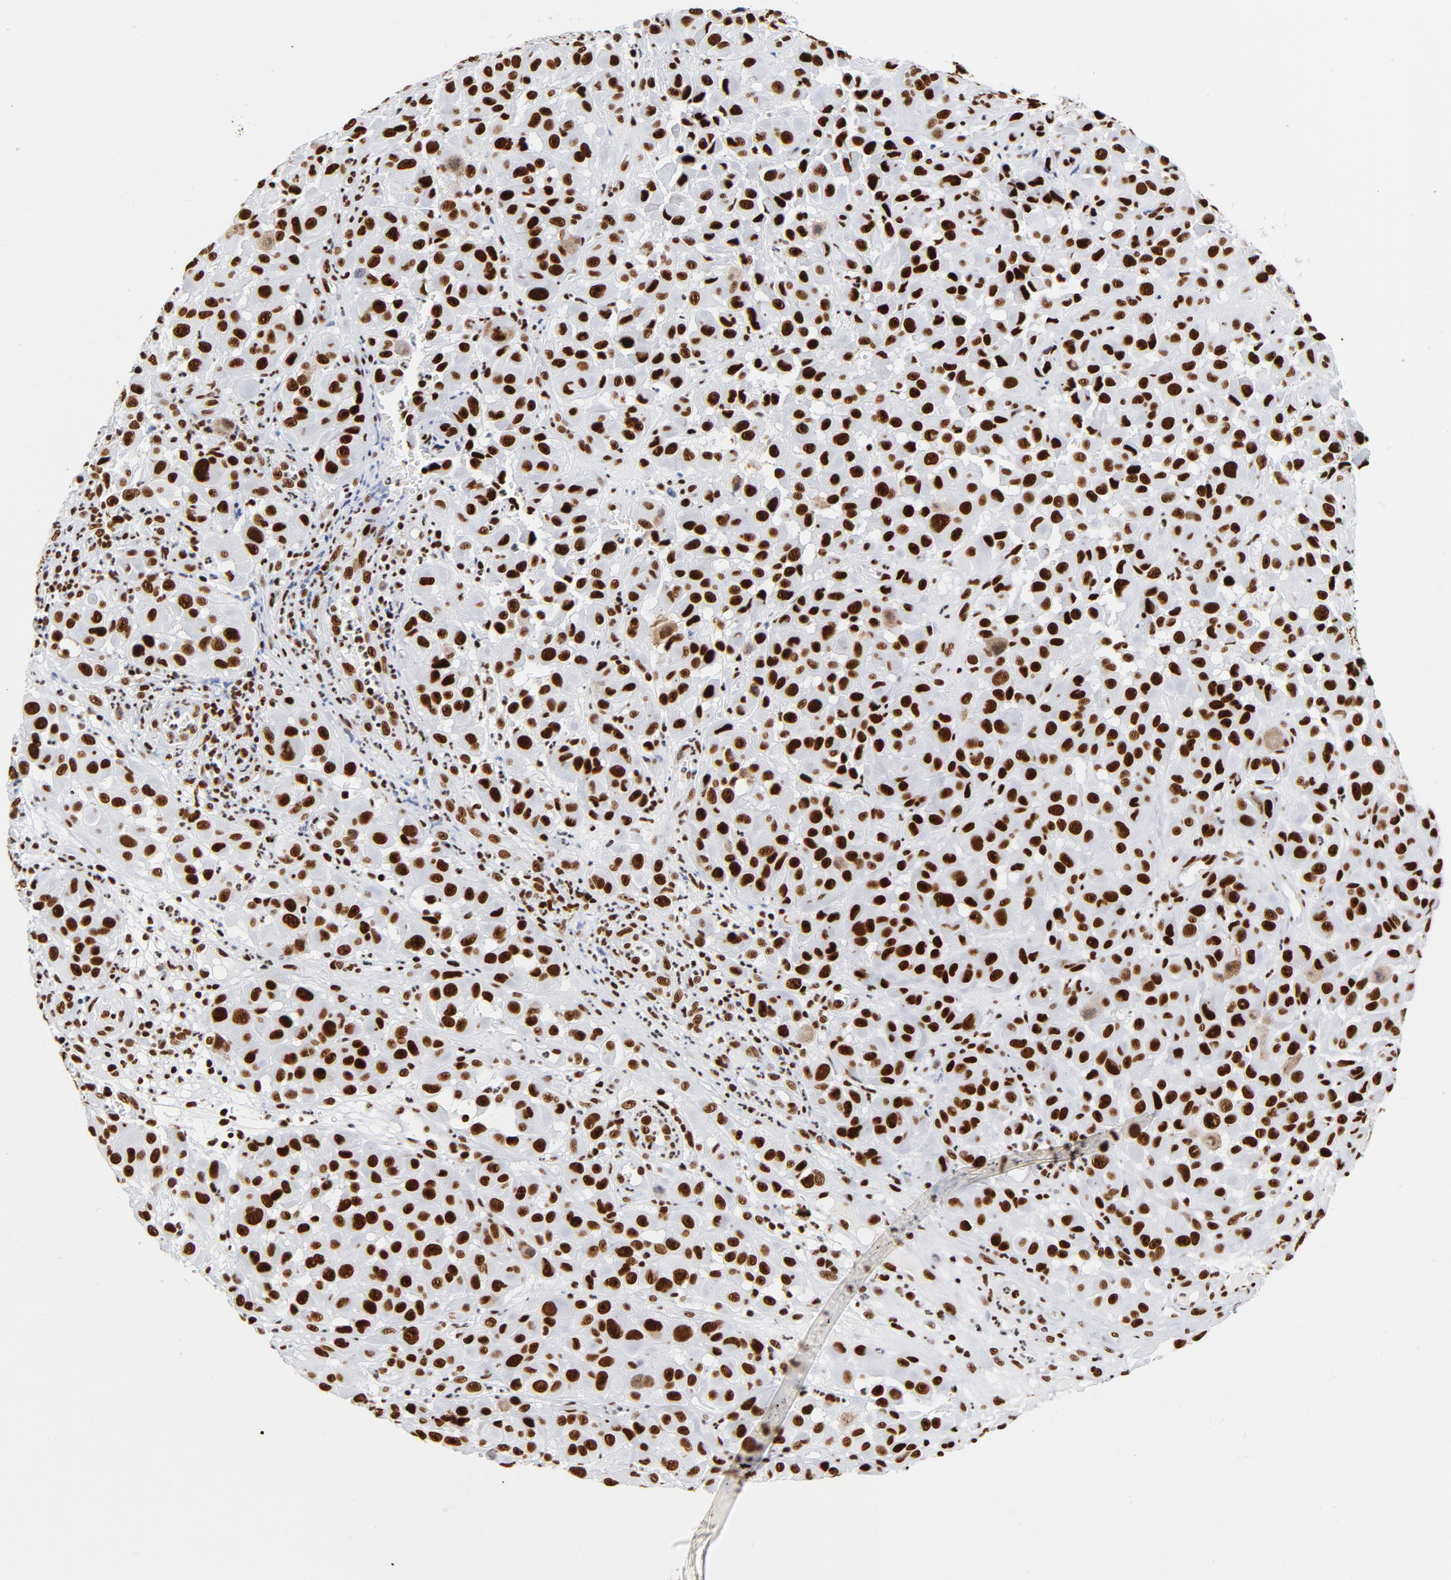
{"staining": {"intensity": "strong", "quantity": ">75%", "location": "nuclear"}, "tissue": "melanoma", "cell_type": "Tumor cells", "image_type": "cancer", "snomed": [{"axis": "morphology", "description": "Malignant melanoma, NOS"}, {"axis": "topography", "description": "Skin"}], "caption": "High-power microscopy captured an immunohistochemistry photomicrograph of melanoma, revealing strong nuclear expression in approximately >75% of tumor cells.", "gene": "XRCC5", "patient": {"sex": "female", "age": 21}}